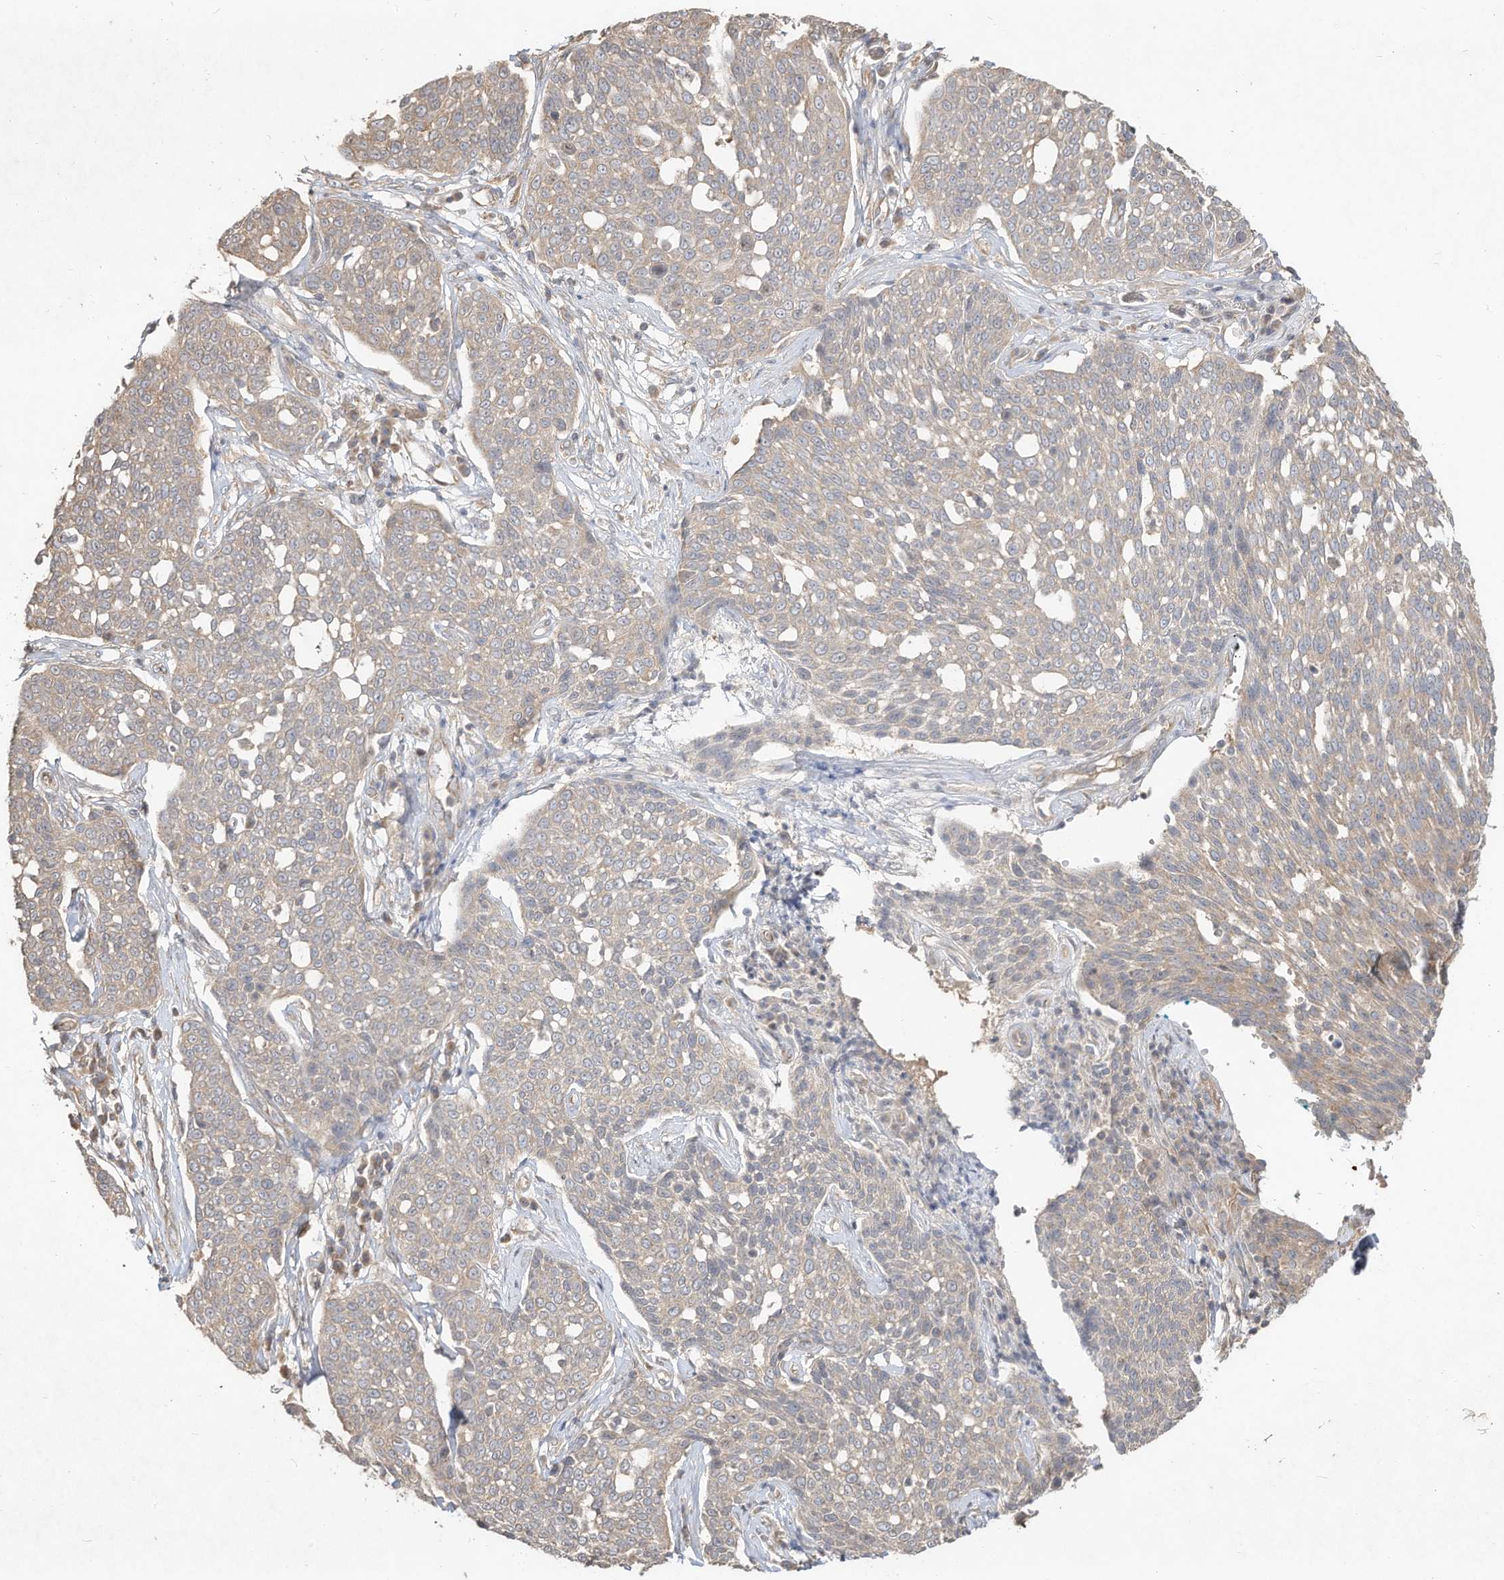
{"staining": {"intensity": "negative", "quantity": "none", "location": "none"}, "tissue": "cervical cancer", "cell_type": "Tumor cells", "image_type": "cancer", "snomed": [{"axis": "morphology", "description": "Squamous cell carcinoma, NOS"}, {"axis": "topography", "description": "Cervix"}], "caption": "Cervical cancer was stained to show a protein in brown. There is no significant expression in tumor cells.", "gene": "DYNC1I2", "patient": {"sex": "female", "age": 34}}